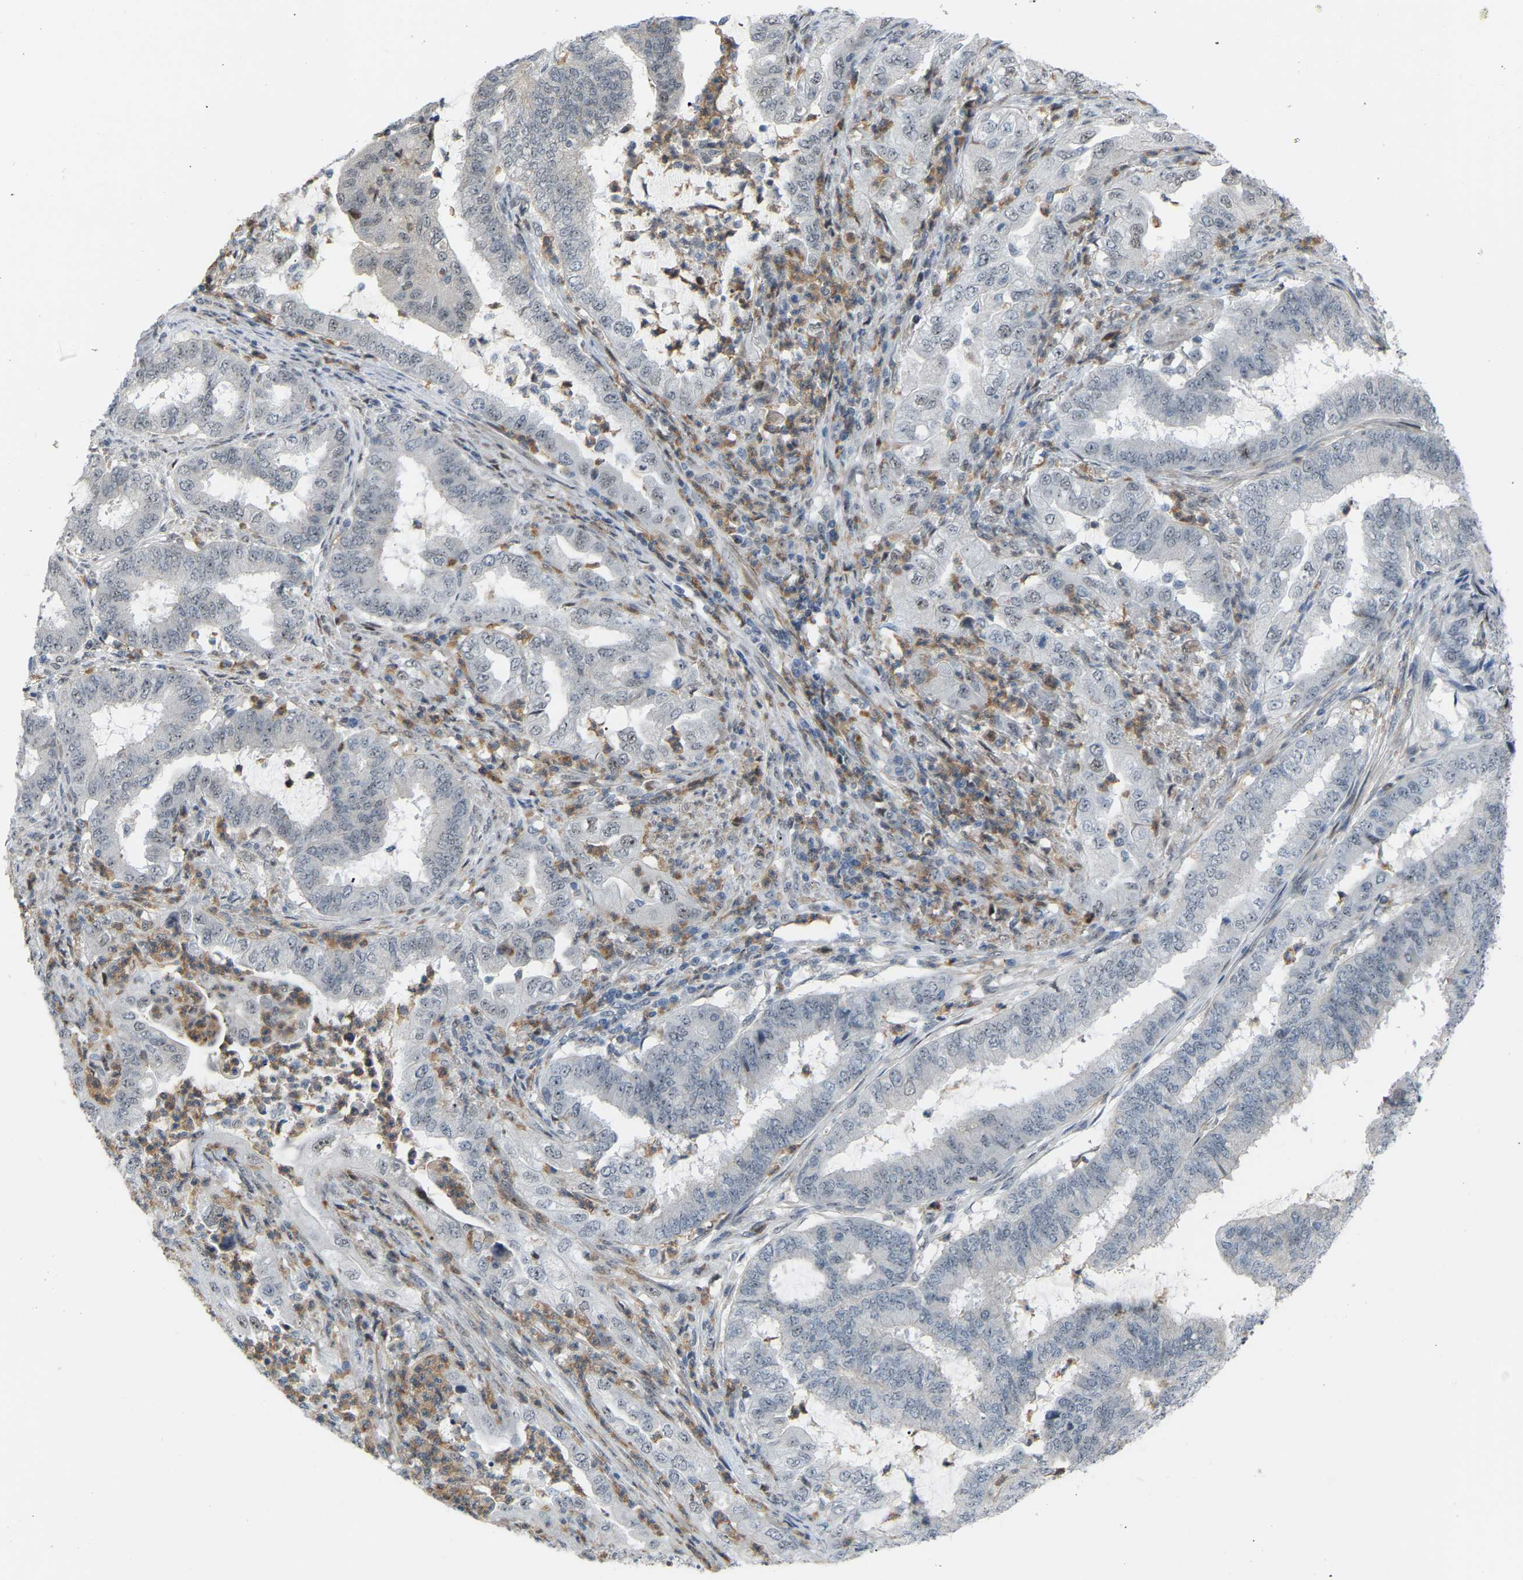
{"staining": {"intensity": "negative", "quantity": "none", "location": "none"}, "tissue": "endometrial cancer", "cell_type": "Tumor cells", "image_type": "cancer", "snomed": [{"axis": "morphology", "description": "Adenocarcinoma, NOS"}, {"axis": "topography", "description": "Endometrium"}], "caption": "A high-resolution micrograph shows immunohistochemistry (IHC) staining of endometrial adenocarcinoma, which reveals no significant expression in tumor cells.", "gene": "CROT", "patient": {"sex": "female", "age": 51}}